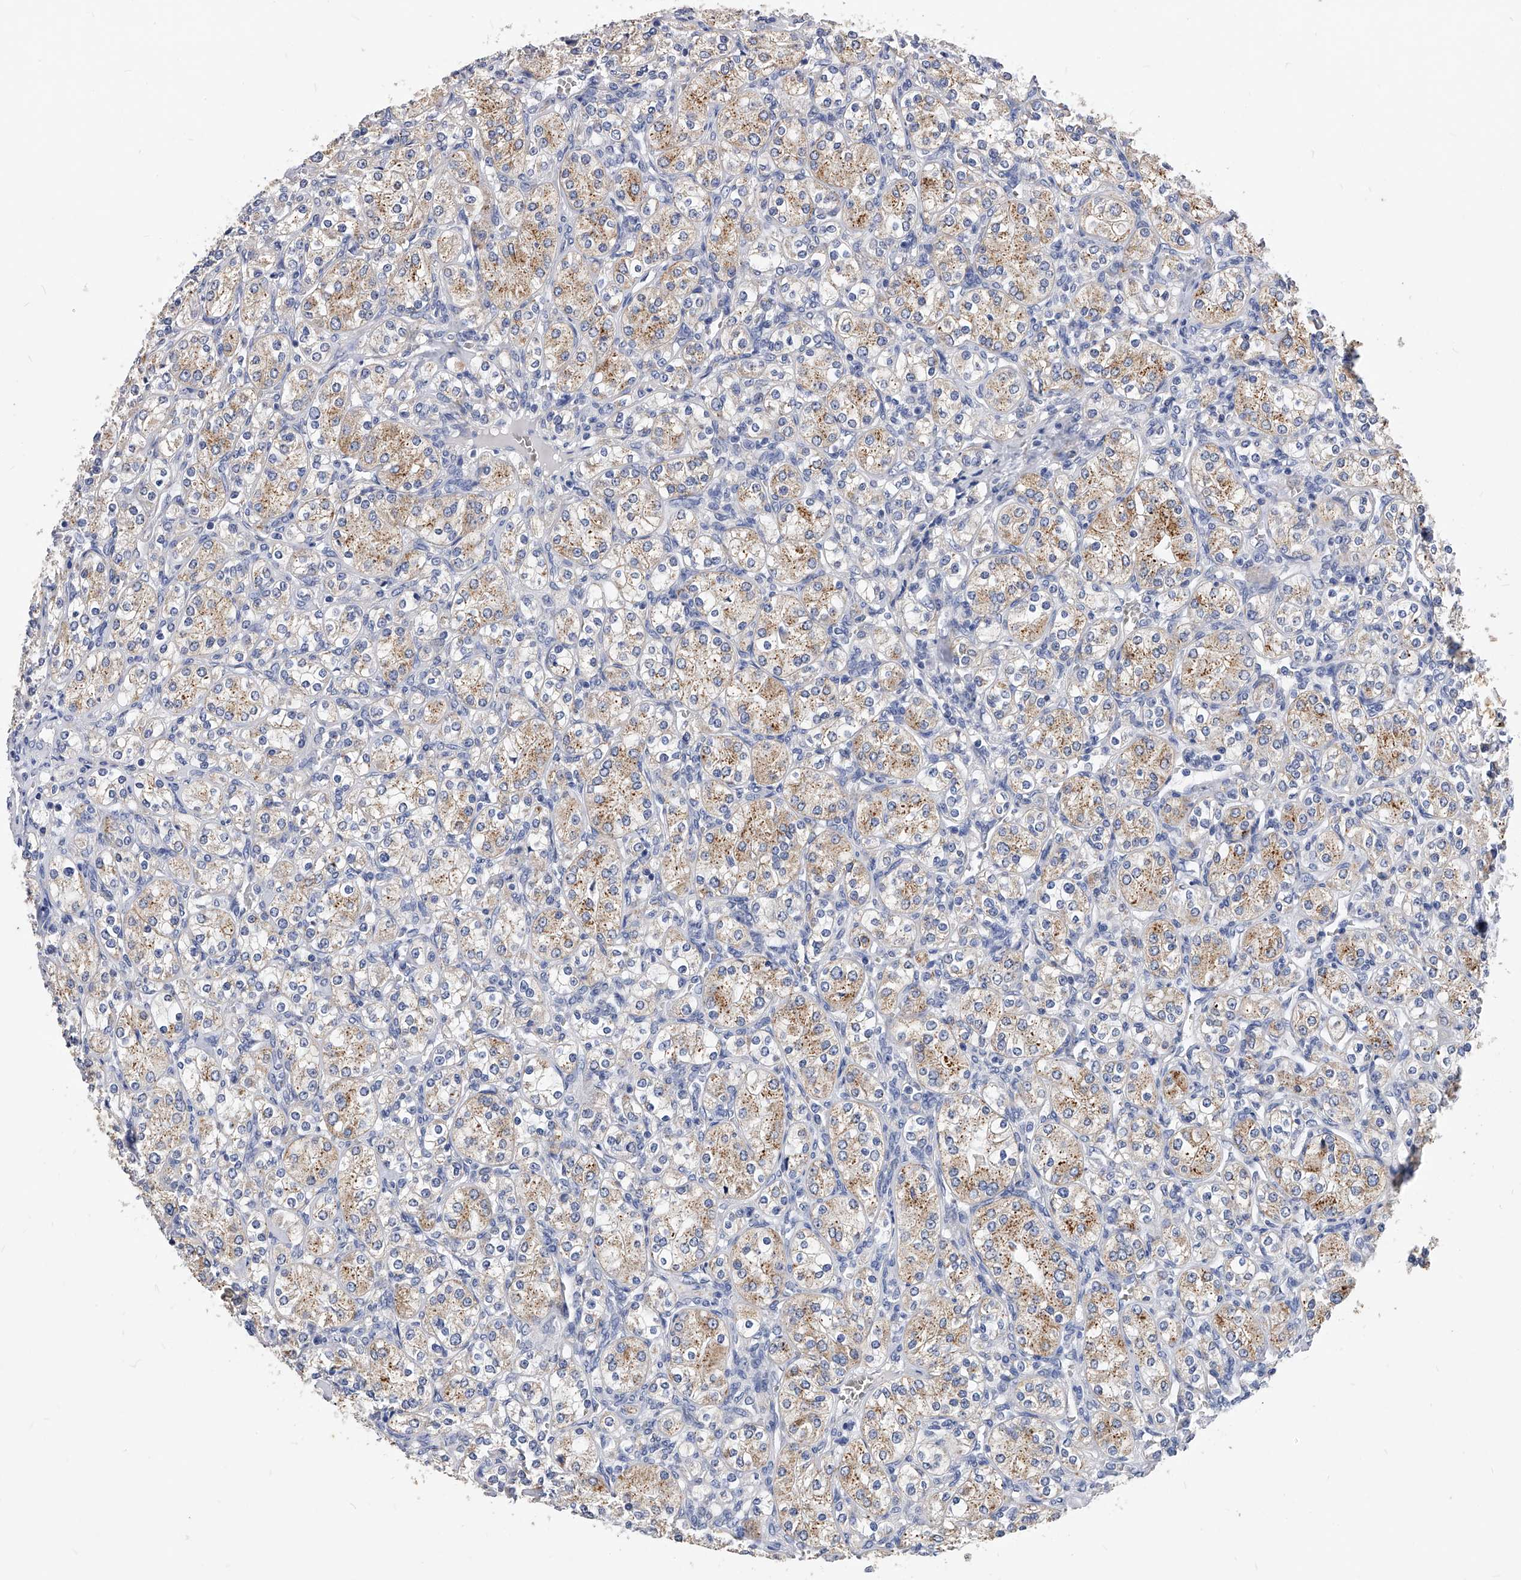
{"staining": {"intensity": "moderate", "quantity": "25%-75%", "location": "cytoplasmic/membranous"}, "tissue": "renal cancer", "cell_type": "Tumor cells", "image_type": "cancer", "snomed": [{"axis": "morphology", "description": "Adenocarcinoma, NOS"}, {"axis": "topography", "description": "Kidney"}], "caption": "Immunohistochemistry image of neoplastic tissue: human renal cancer (adenocarcinoma) stained using immunohistochemistry demonstrates medium levels of moderate protein expression localized specifically in the cytoplasmic/membranous of tumor cells, appearing as a cytoplasmic/membranous brown color.", "gene": "ZNF529", "patient": {"sex": "male", "age": 77}}